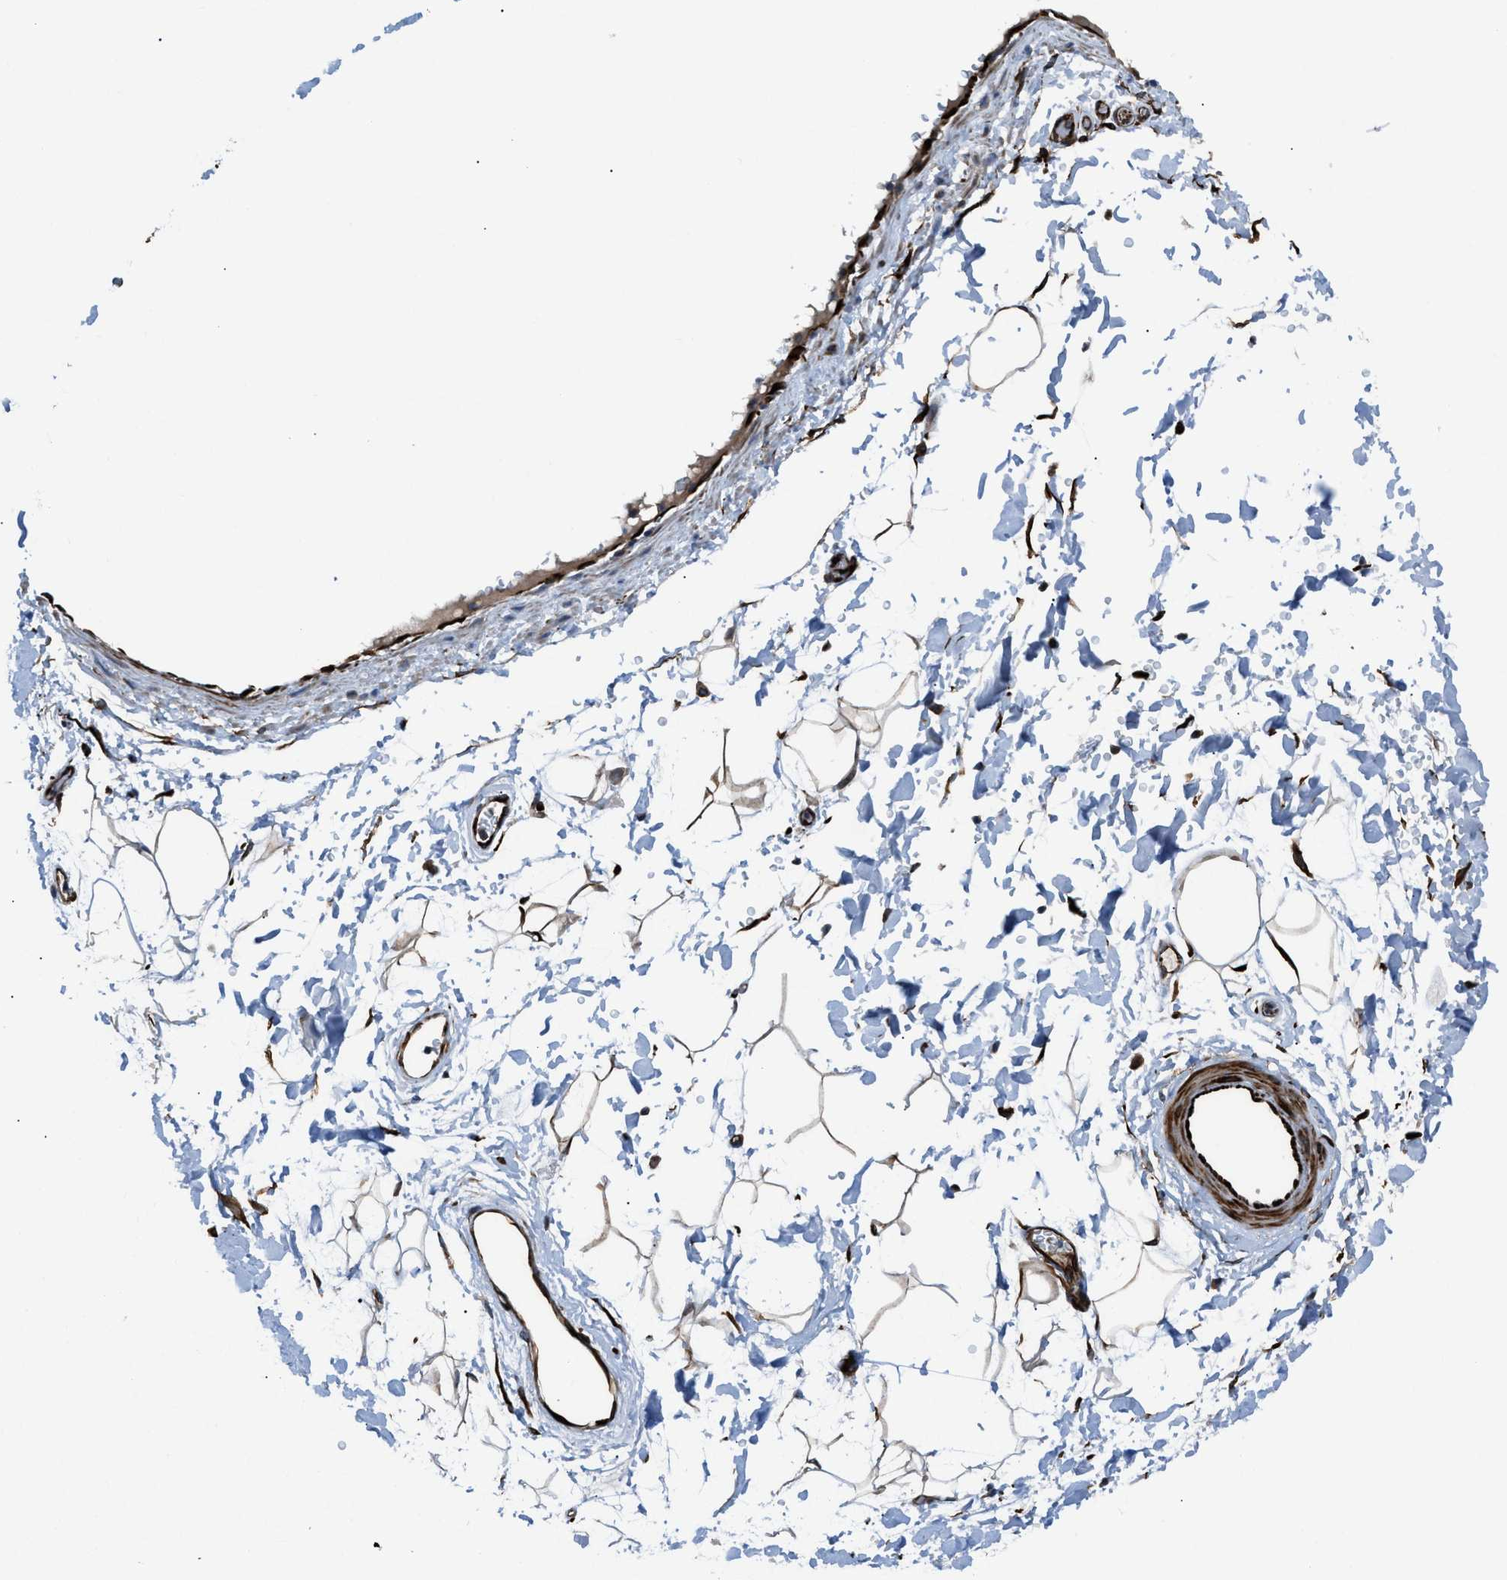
{"staining": {"intensity": "strong", "quantity": "25%-75%", "location": "cytoplasmic/membranous"}, "tissue": "adipose tissue", "cell_type": "Adipocytes", "image_type": "normal", "snomed": [{"axis": "morphology", "description": "Normal tissue, NOS"}, {"axis": "topography", "description": "Soft tissue"}], "caption": "The image demonstrates staining of normal adipose tissue, revealing strong cytoplasmic/membranous protein expression (brown color) within adipocytes.", "gene": "CABP7", "patient": {"sex": "male", "age": 72}}